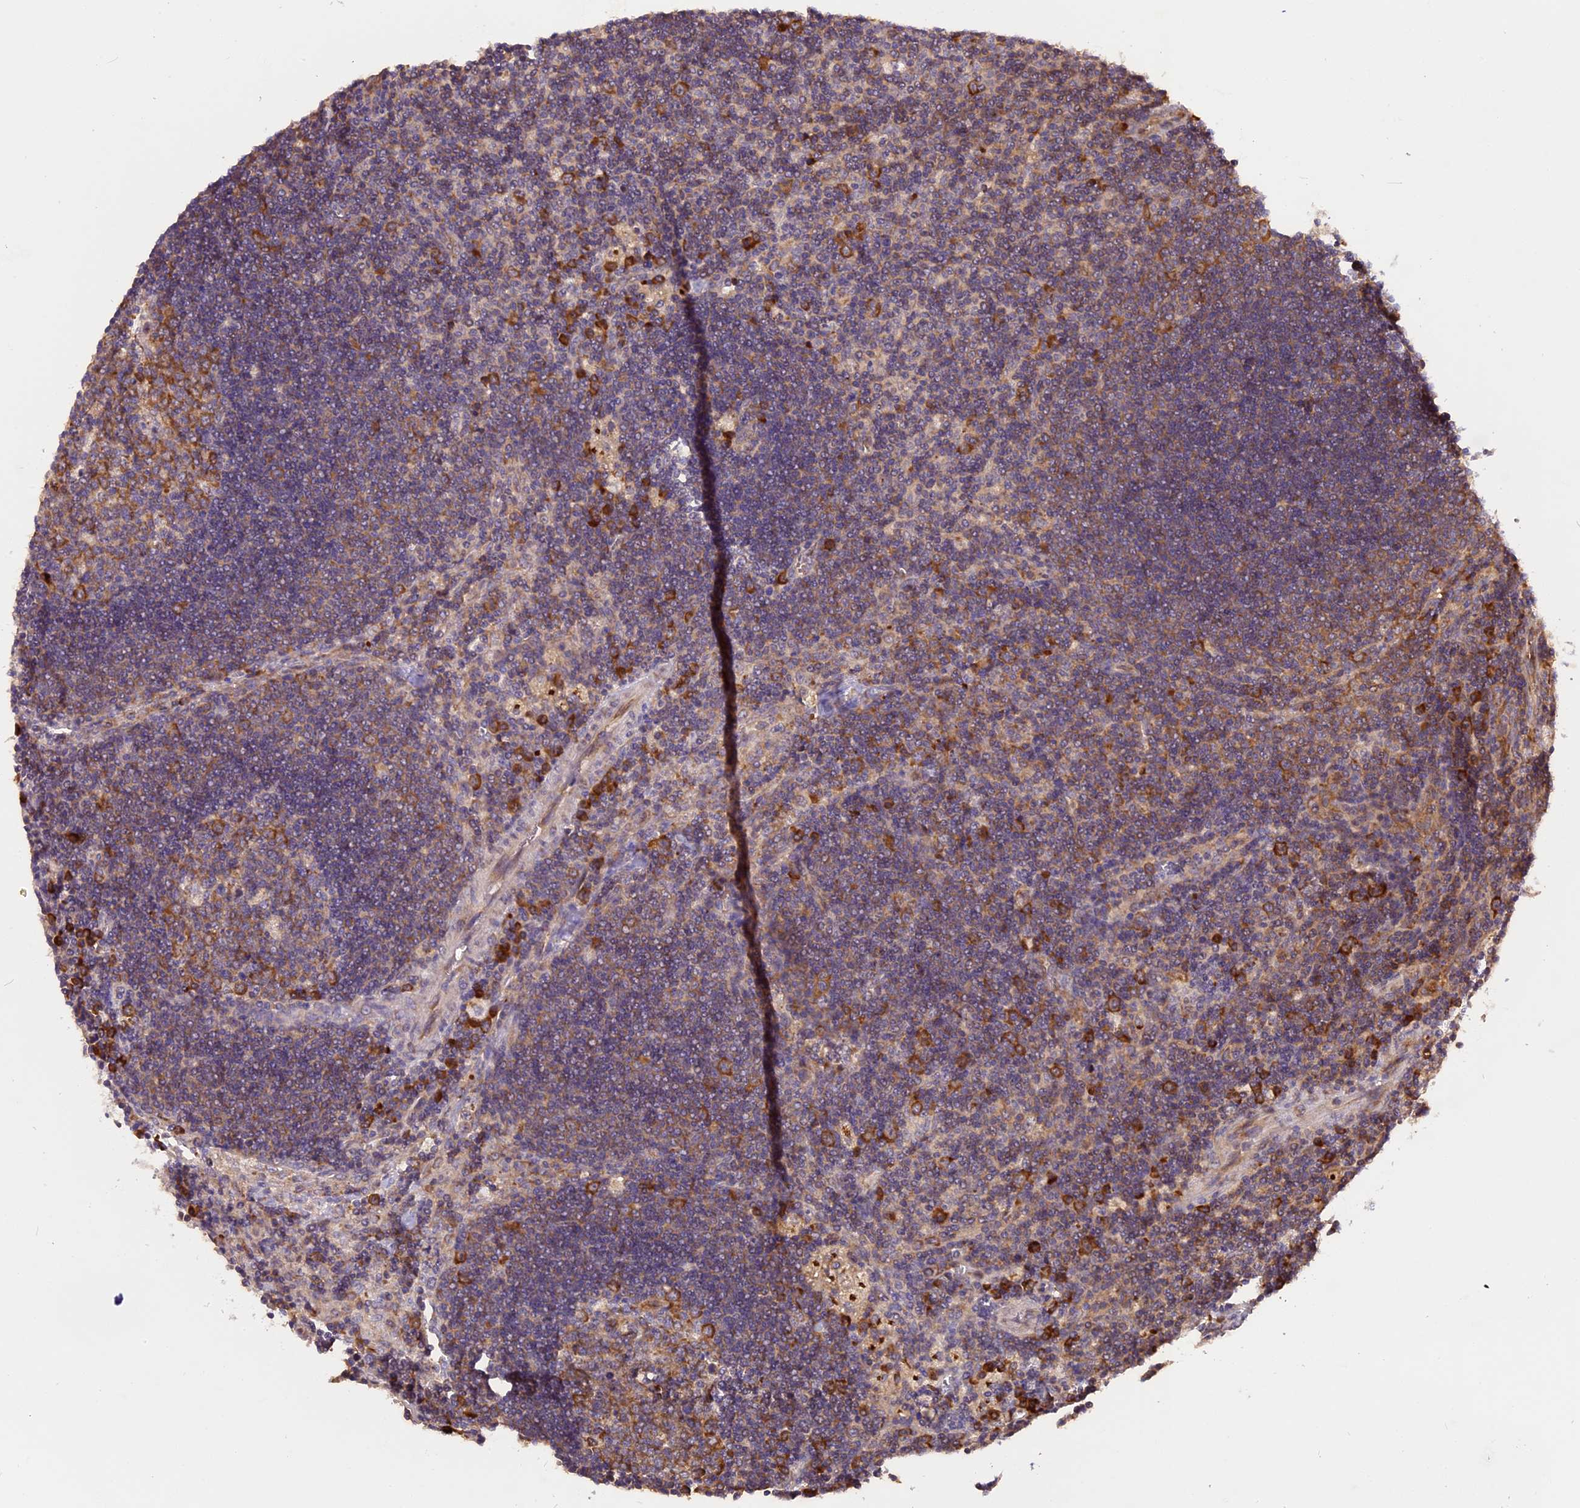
{"staining": {"intensity": "moderate", "quantity": "25%-75%", "location": "cytoplasmic/membranous"}, "tissue": "lymph node", "cell_type": "Germinal center cells", "image_type": "normal", "snomed": [{"axis": "morphology", "description": "Normal tissue, NOS"}, {"axis": "topography", "description": "Lymph node"}], "caption": "Immunohistochemistry of unremarkable human lymph node reveals medium levels of moderate cytoplasmic/membranous expression in about 25%-75% of germinal center cells. The staining is performed using DAB brown chromogen to label protein expression. The nuclei are counter-stained blue using hematoxylin.", "gene": "GNPTAB", "patient": {"sex": "male", "age": 58}}